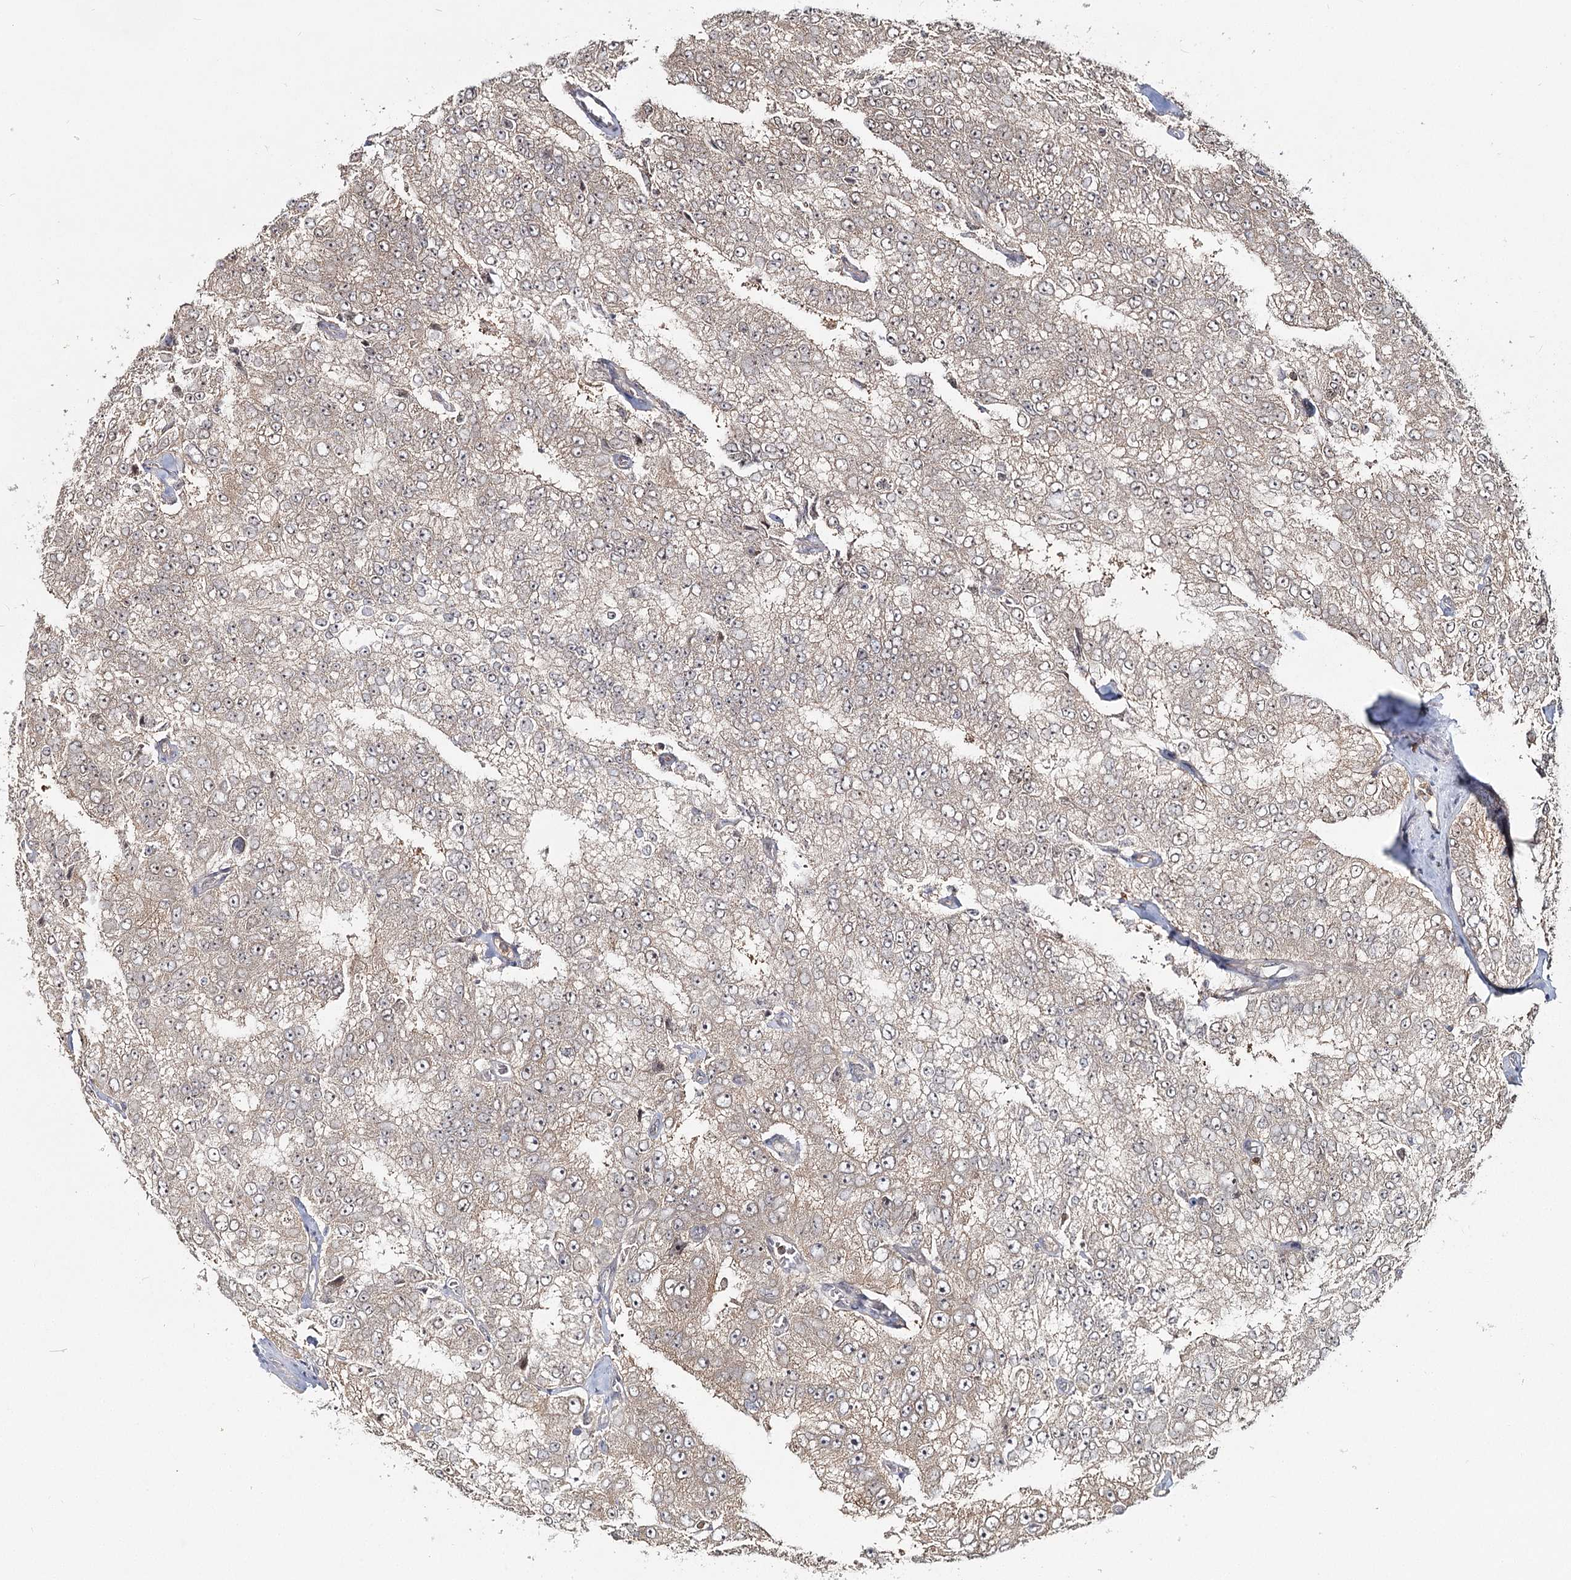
{"staining": {"intensity": "weak", "quantity": "25%-75%", "location": "cytoplasmic/membranous"}, "tissue": "prostate cancer", "cell_type": "Tumor cells", "image_type": "cancer", "snomed": [{"axis": "morphology", "description": "Adenocarcinoma, High grade"}, {"axis": "topography", "description": "Prostate"}], "caption": "A brown stain labels weak cytoplasmic/membranous positivity of a protein in prostate cancer (adenocarcinoma (high-grade)) tumor cells. The protein of interest is stained brown, and the nuclei are stained in blue (DAB (3,3'-diaminobenzidine) IHC with brightfield microscopy, high magnification).", "gene": "FAM120B", "patient": {"sex": "male", "age": 58}}